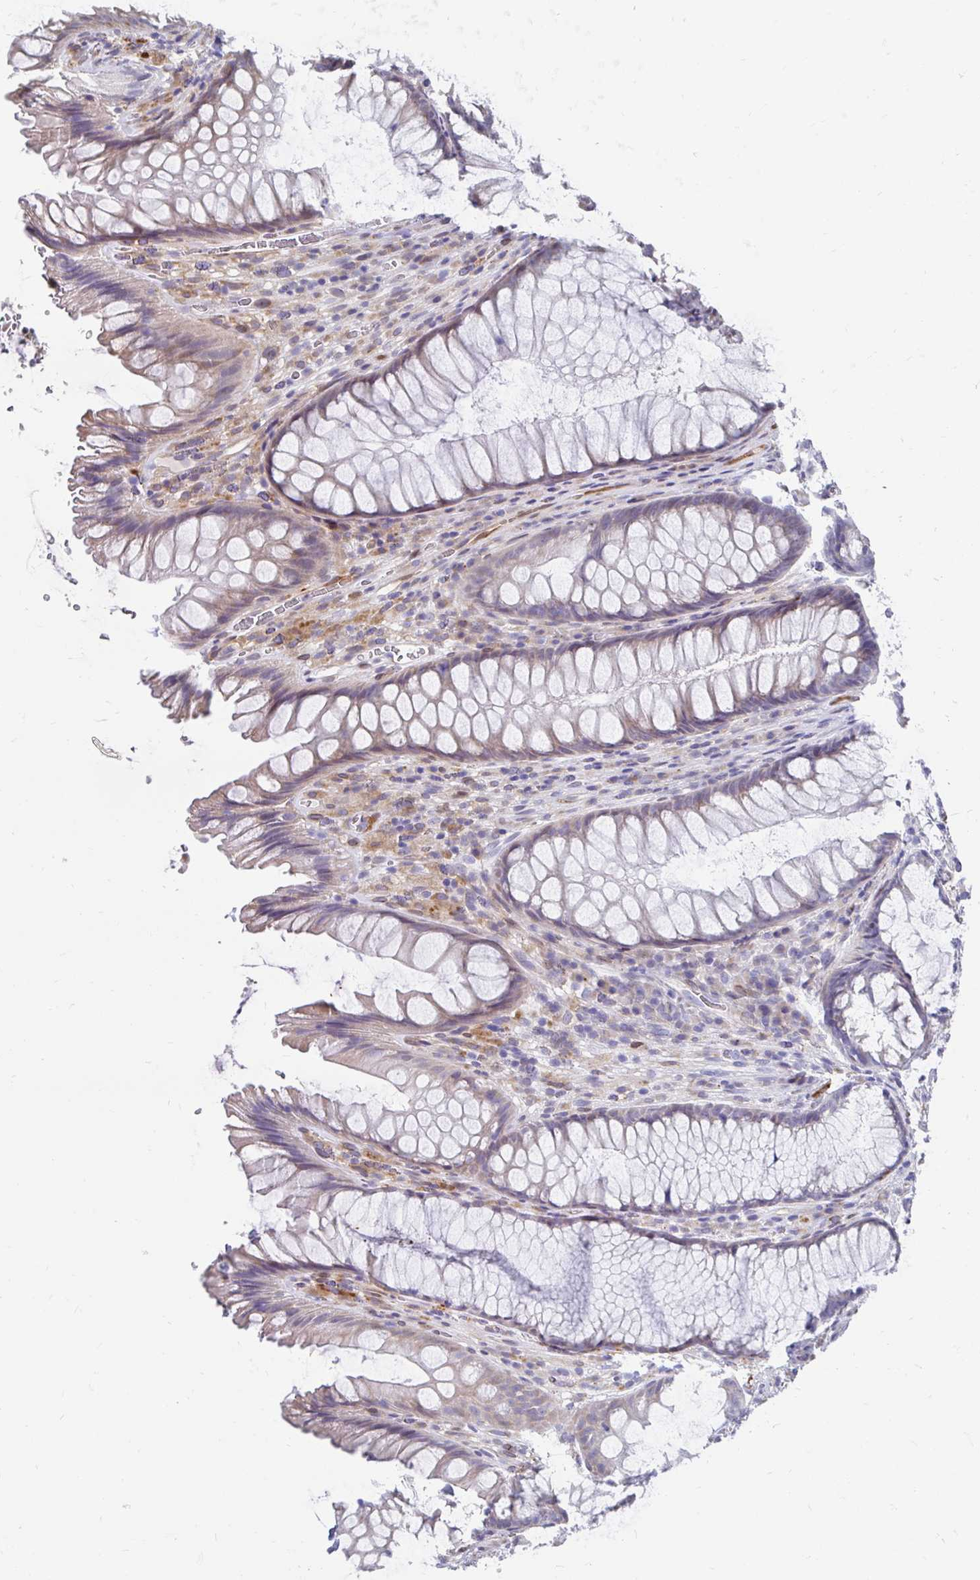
{"staining": {"intensity": "negative", "quantity": "none", "location": "none"}, "tissue": "rectum", "cell_type": "Glandular cells", "image_type": "normal", "snomed": [{"axis": "morphology", "description": "Normal tissue, NOS"}, {"axis": "topography", "description": "Rectum"}], "caption": "An immunohistochemistry (IHC) photomicrograph of benign rectum is shown. There is no staining in glandular cells of rectum. (Stains: DAB immunohistochemistry (IHC) with hematoxylin counter stain, Microscopy: brightfield microscopy at high magnification).", "gene": "CDKL1", "patient": {"sex": "male", "age": 53}}